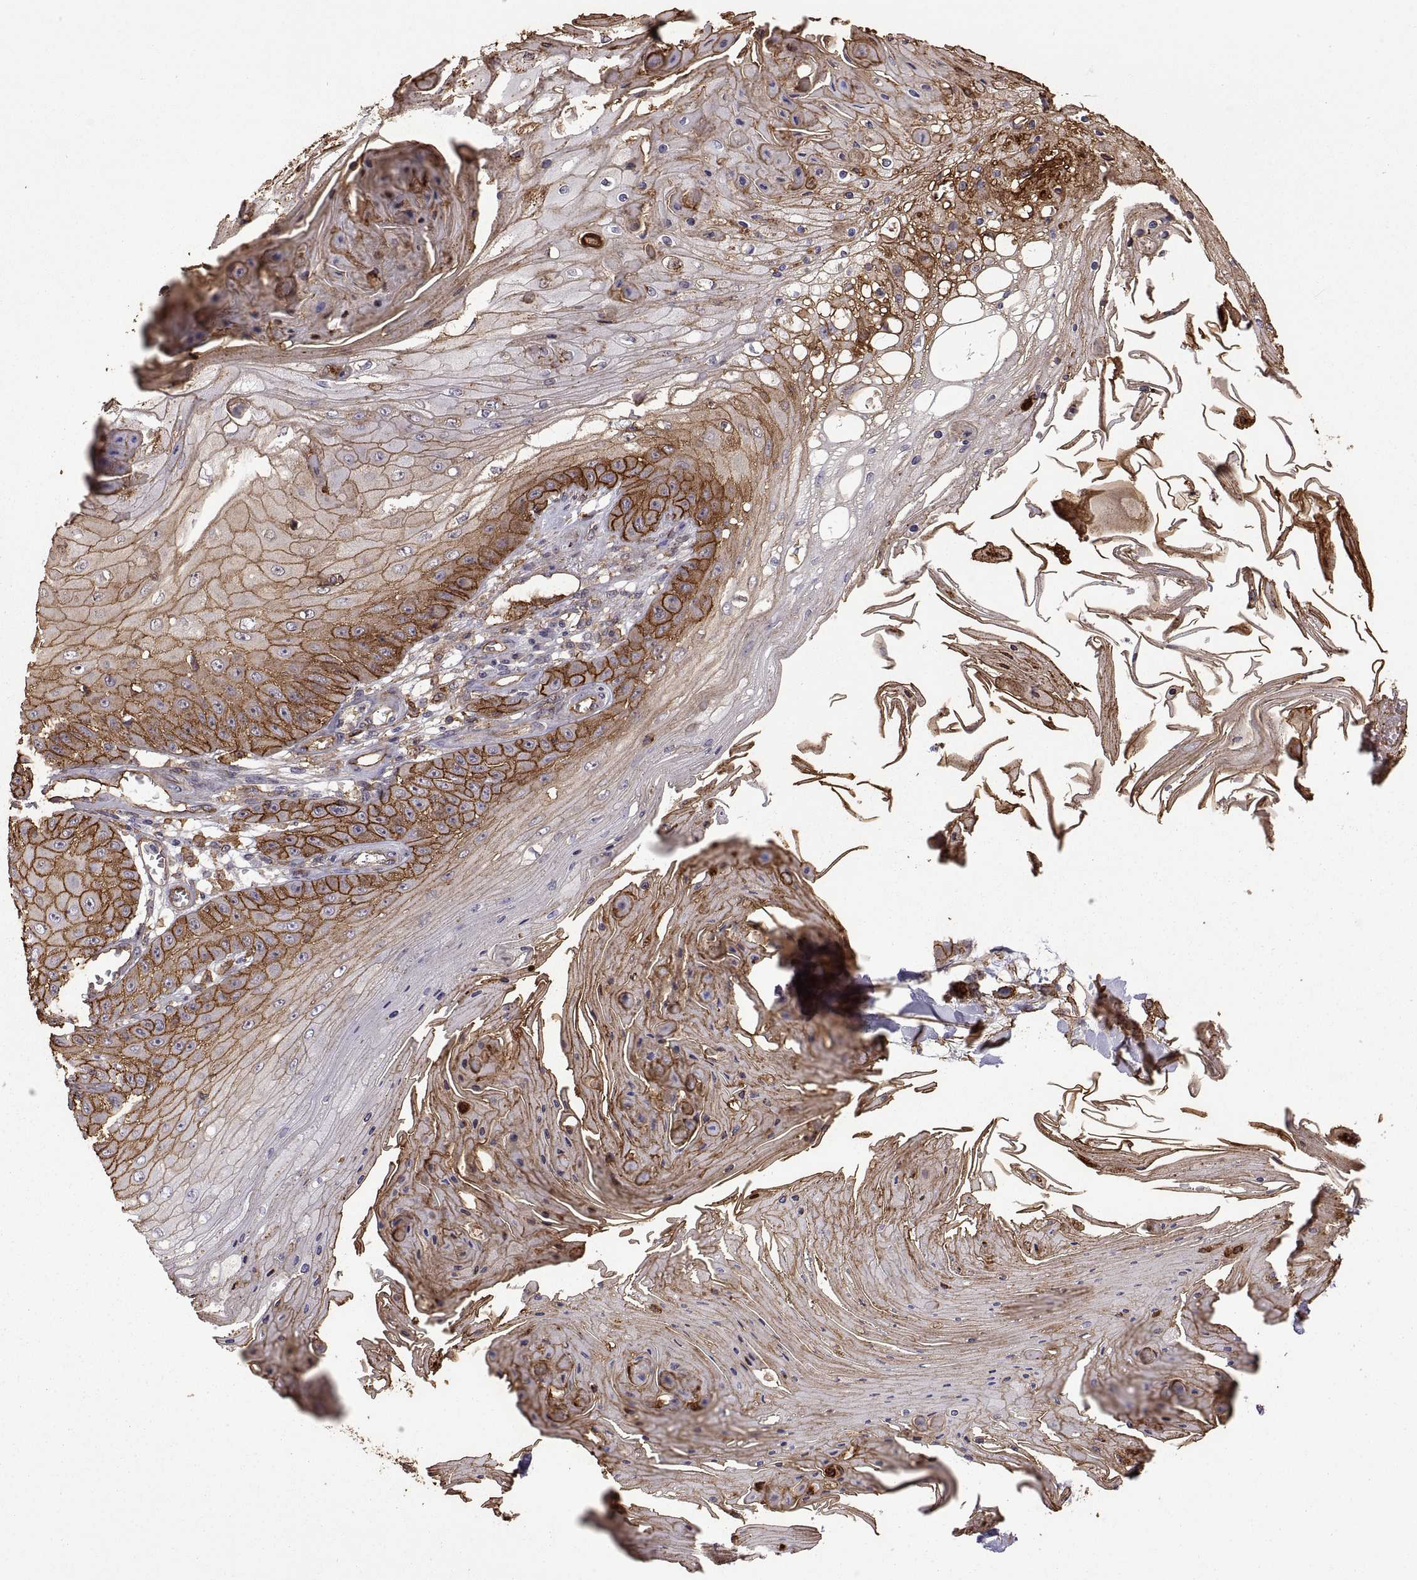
{"staining": {"intensity": "strong", "quantity": ">75%", "location": "cytoplasmic/membranous"}, "tissue": "skin cancer", "cell_type": "Tumor cells", "image_type": "cancer", "snomed": [{"axis": "morphology", "description": "Squamous cell carcinoma, NOS"}, {"axis": "topography", "description": "Skin"}], "caption": "A high amount of strong cytoplasmic/membranous positivity is seen in approximately >75% of tumor cells in skin squamous cell carcinoma tissue. The staining was performed using DAB (3,3'-diaminobenzidine), with brown indicating positive protein expression. Nuclei are stained blue with hematoxylin.", "gene": "S100A10", "patient": {"sex": "male", "age": 70}}